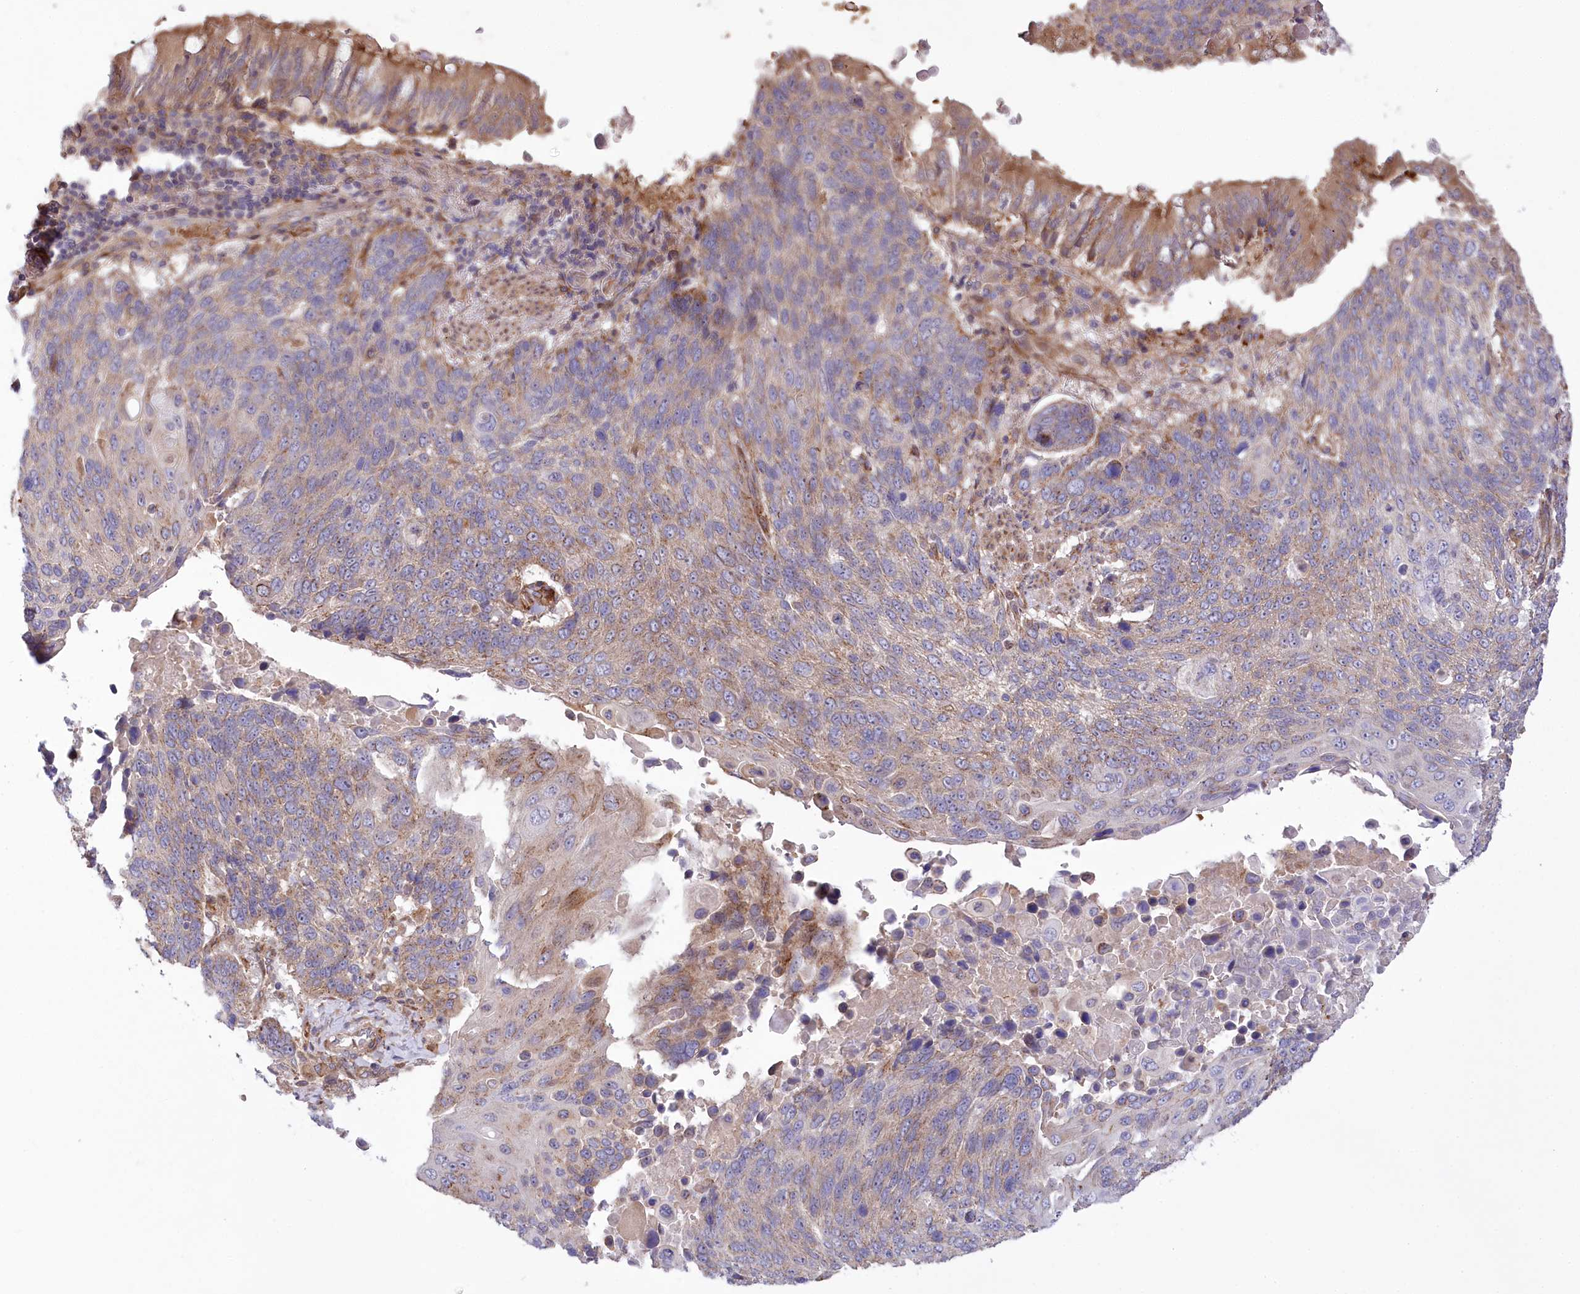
{"staining": {"intensity": "weak", "quantity": "<25%", "location": "cytoplasmic/membranous"}, "tissue": "lung cancer", "cell_type": "Tumor cells", "image_type": "cancer", "snomed": [{"axis": "morphology", "description": "Squamous cell carcinoma, NOS"}, {"axis": "topography", "description": "Lung"}], "caption": "High power microscopy image of an IHC image of squamous cell carcinoma (lung), revealing no significant expression in tumor cells.", "gene": "TRUB1", "patient": {"sex": "male", "age": 66}}